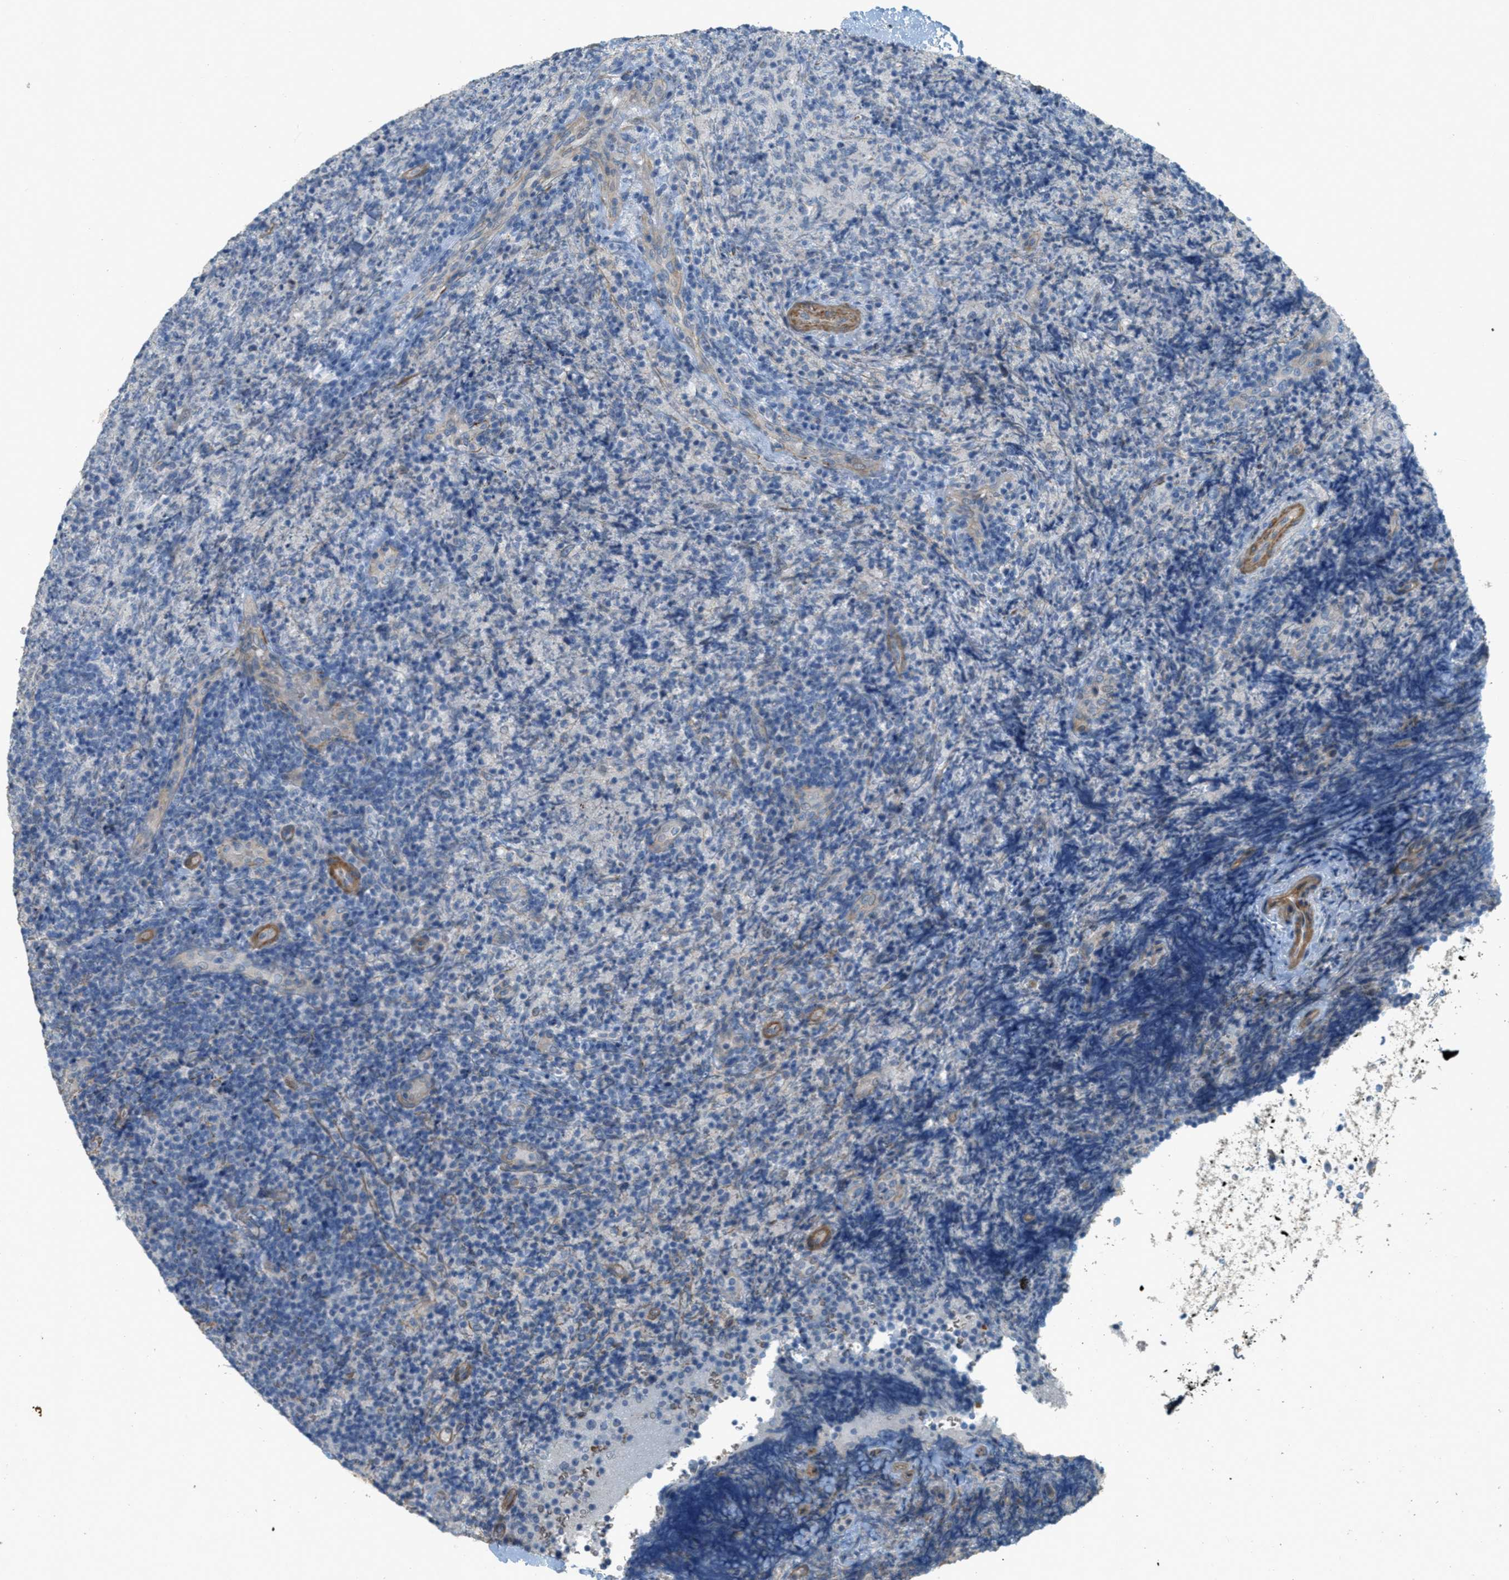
{"staining": {"intensity": "negative", "quantity": "none", "location": "none"}, "tissue": "lymphoma", "cell_type": "Tumor cells", "image_type": "cancer", "snomed": [{"axis": "morphology", "description": "Malignant lymphoma, non-Hodgkin's type, High grade"}, {"axis": "topography", "description": "Tonsil"}], "caption": "This image is of lymphoma stained with immunohistochemistry to label a protein in brown with the nuclei are counter-stained blue. There is no positivity in tumor cells.", "gene": "MRS2", "patient": {"sex": "female", "age": 36}}